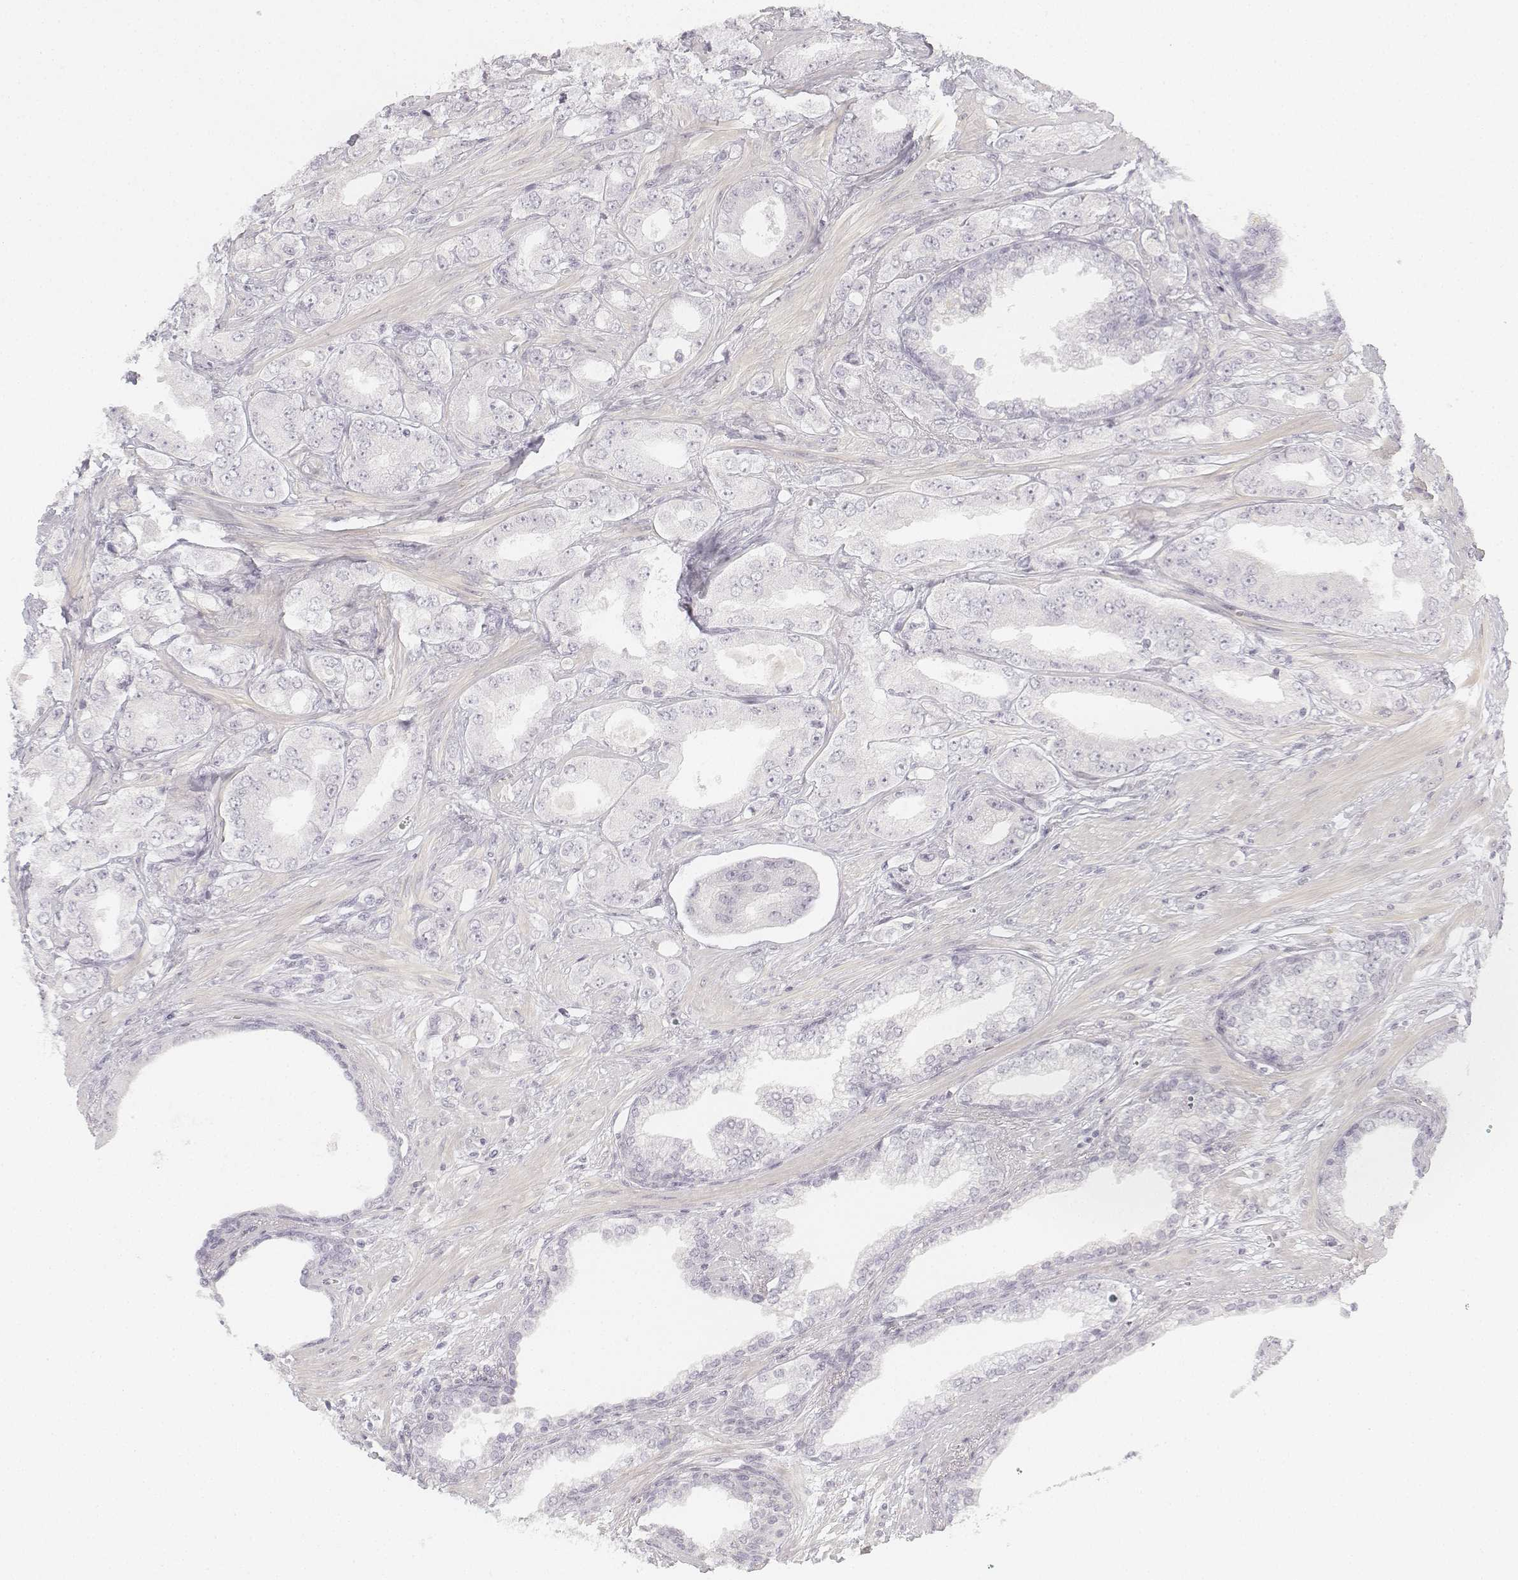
{"staining": {"intensity": "negative", "quantity": "none", "location": "none"}, "tissue": "prostate cancer", "cell_type": "Tumor cells", "image_type": "cancer", "snomed": [{"axis": "morphology", "description": "Adenocarcinoma, Low grade"}, {"axis": "topography", "description": "Prostate"}], "caption": "Tumor cells show no significant positivity in prostate low-grade adenocarcinoma. The staining is performed using DAB (3,3'-diaminobenzidine) brown chromogen with nuclei counter-stained in using hematoxylin.", "gene": "KRT25", "patient": {"sex": "male", "age": 60}}